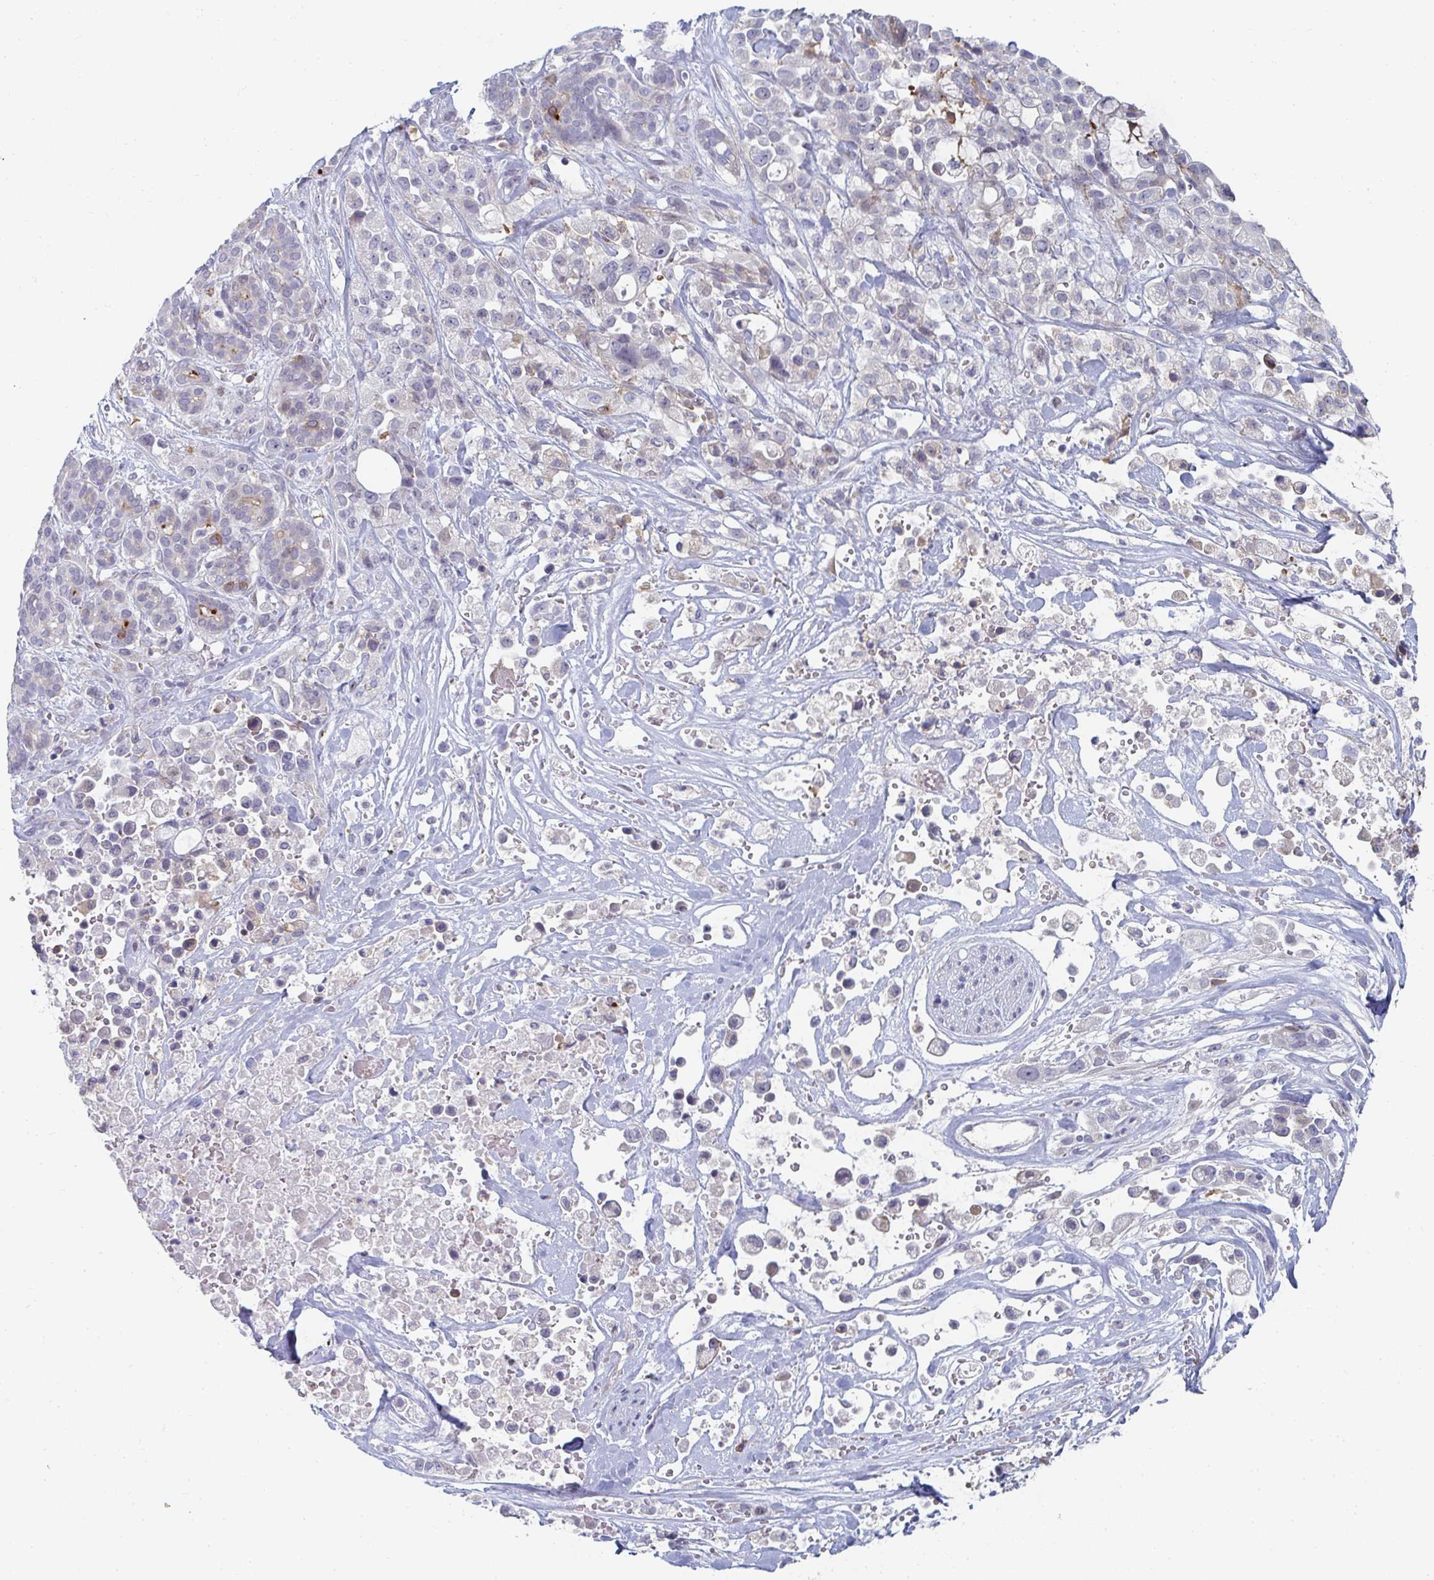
{"staining": {"intensity": "weak", "quantity": "<25%", "location": "cytoplasmic/membranous"}, "tissue": "pancreatic cancer", "cell_type": "Tumor cells", "image_type": "cancer", "snomed": [{"axis": "morphology", "description": "Adenocarcinoma, NOS"}, {"axis": "topography", "description": "Pancreas"}], "caption": "Tumor cells show no significant protein expression in pancreatic adenocarcinoma.", "gene": "PSMG1", "patient": {"sex": "male", "age": 44}}